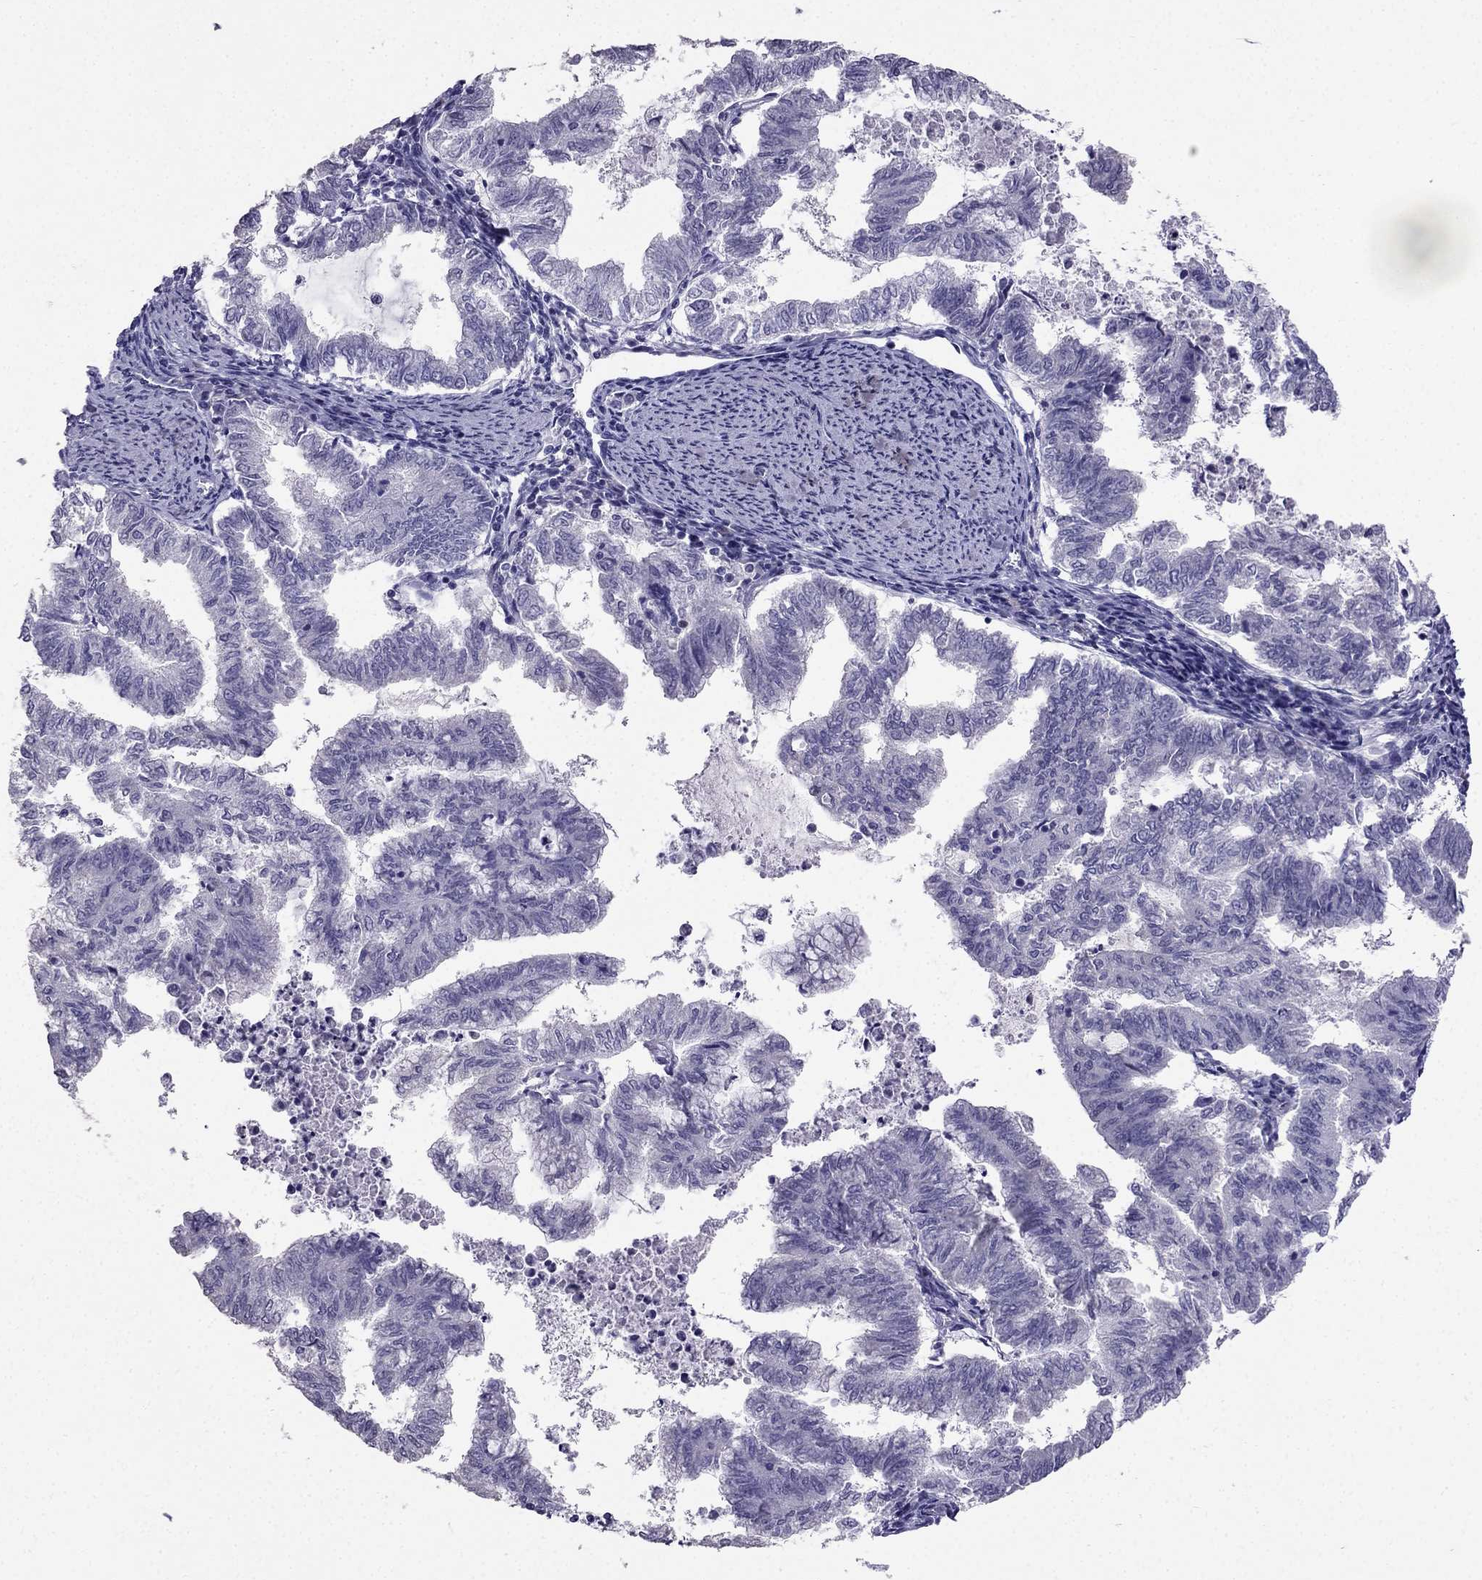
{"staining": {"intensity": "negative", "quantity": "none", "location": "none"}, "tissue": "endometrial cancer", "cell_type": "Tumor cells", "image_type": "cancer", "snomed": [{"axis": "morphology", "description": "Adenocarcinoma, NOS"}, {"axis": "topography", "description": "Endometrium"}], "caption": "Immunohistochemical staining of endometrial cancer (adenocarcinoma) demonstrates no significant positivity in tumor cells.", "gene": "ARID3A", "patient": {"sex": "female", "age": 79}}